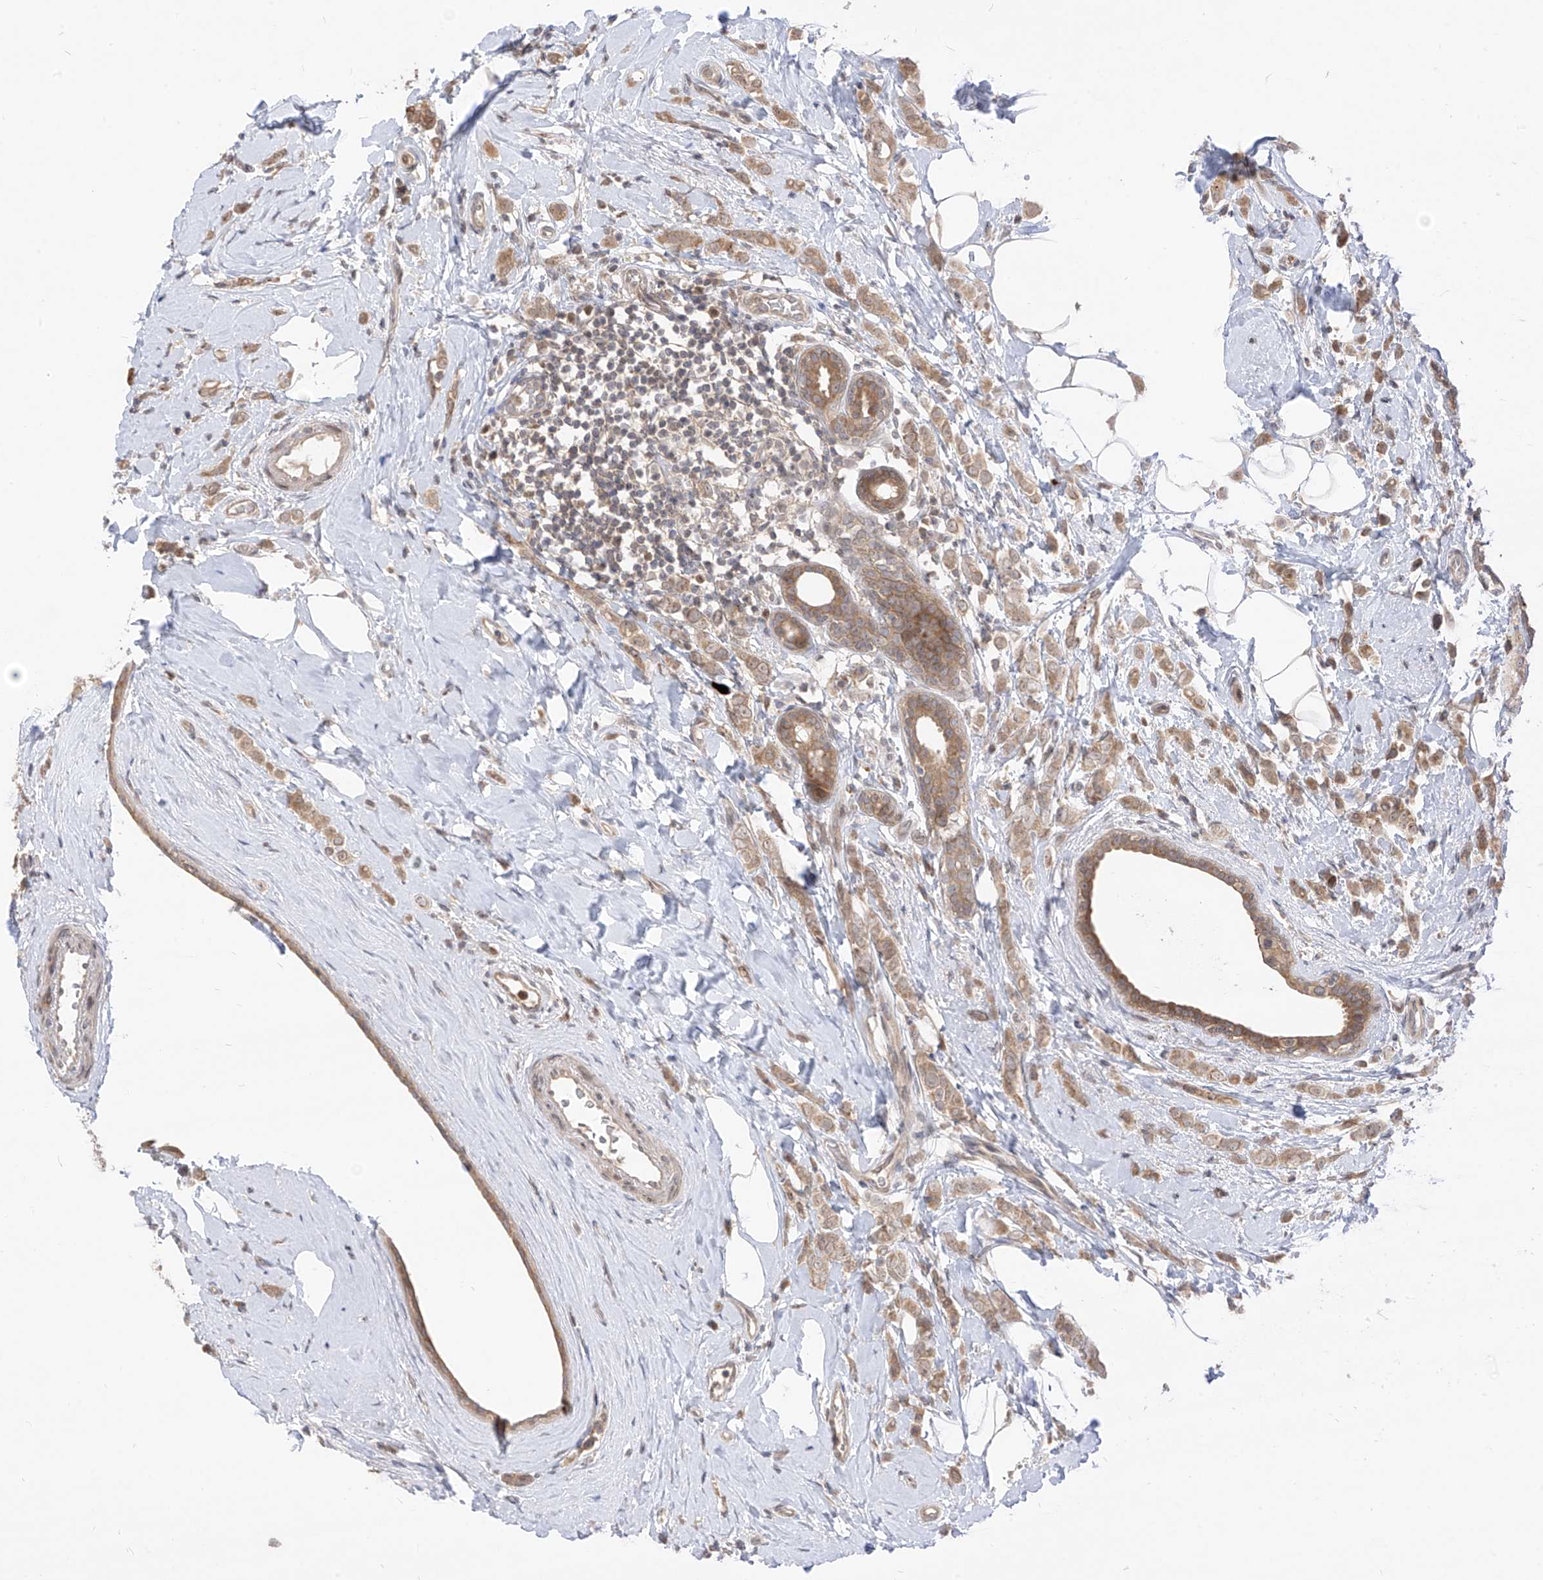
{"staining": {"intensity": "moderate", "quantity": ">75%", "location": "cytoplasmic/membranous"}, "tissue": "breast cancer", "cell_type": "Tumor cells", "image_type": "cancer", "snomed": [{"axis": "morphology", "description": "Lobular carcinoma"}, {"axis": "topography", "description": "Breast"}], "caption": "The photomicrograph displays staining of breast cancer (lobular carcinoma), revealing moderate cytoplasmic/membranous protein staining (brown color) within tumor cells.", "gene": "CNKSR1", "patient": {"sex": "female", "age": 47}}